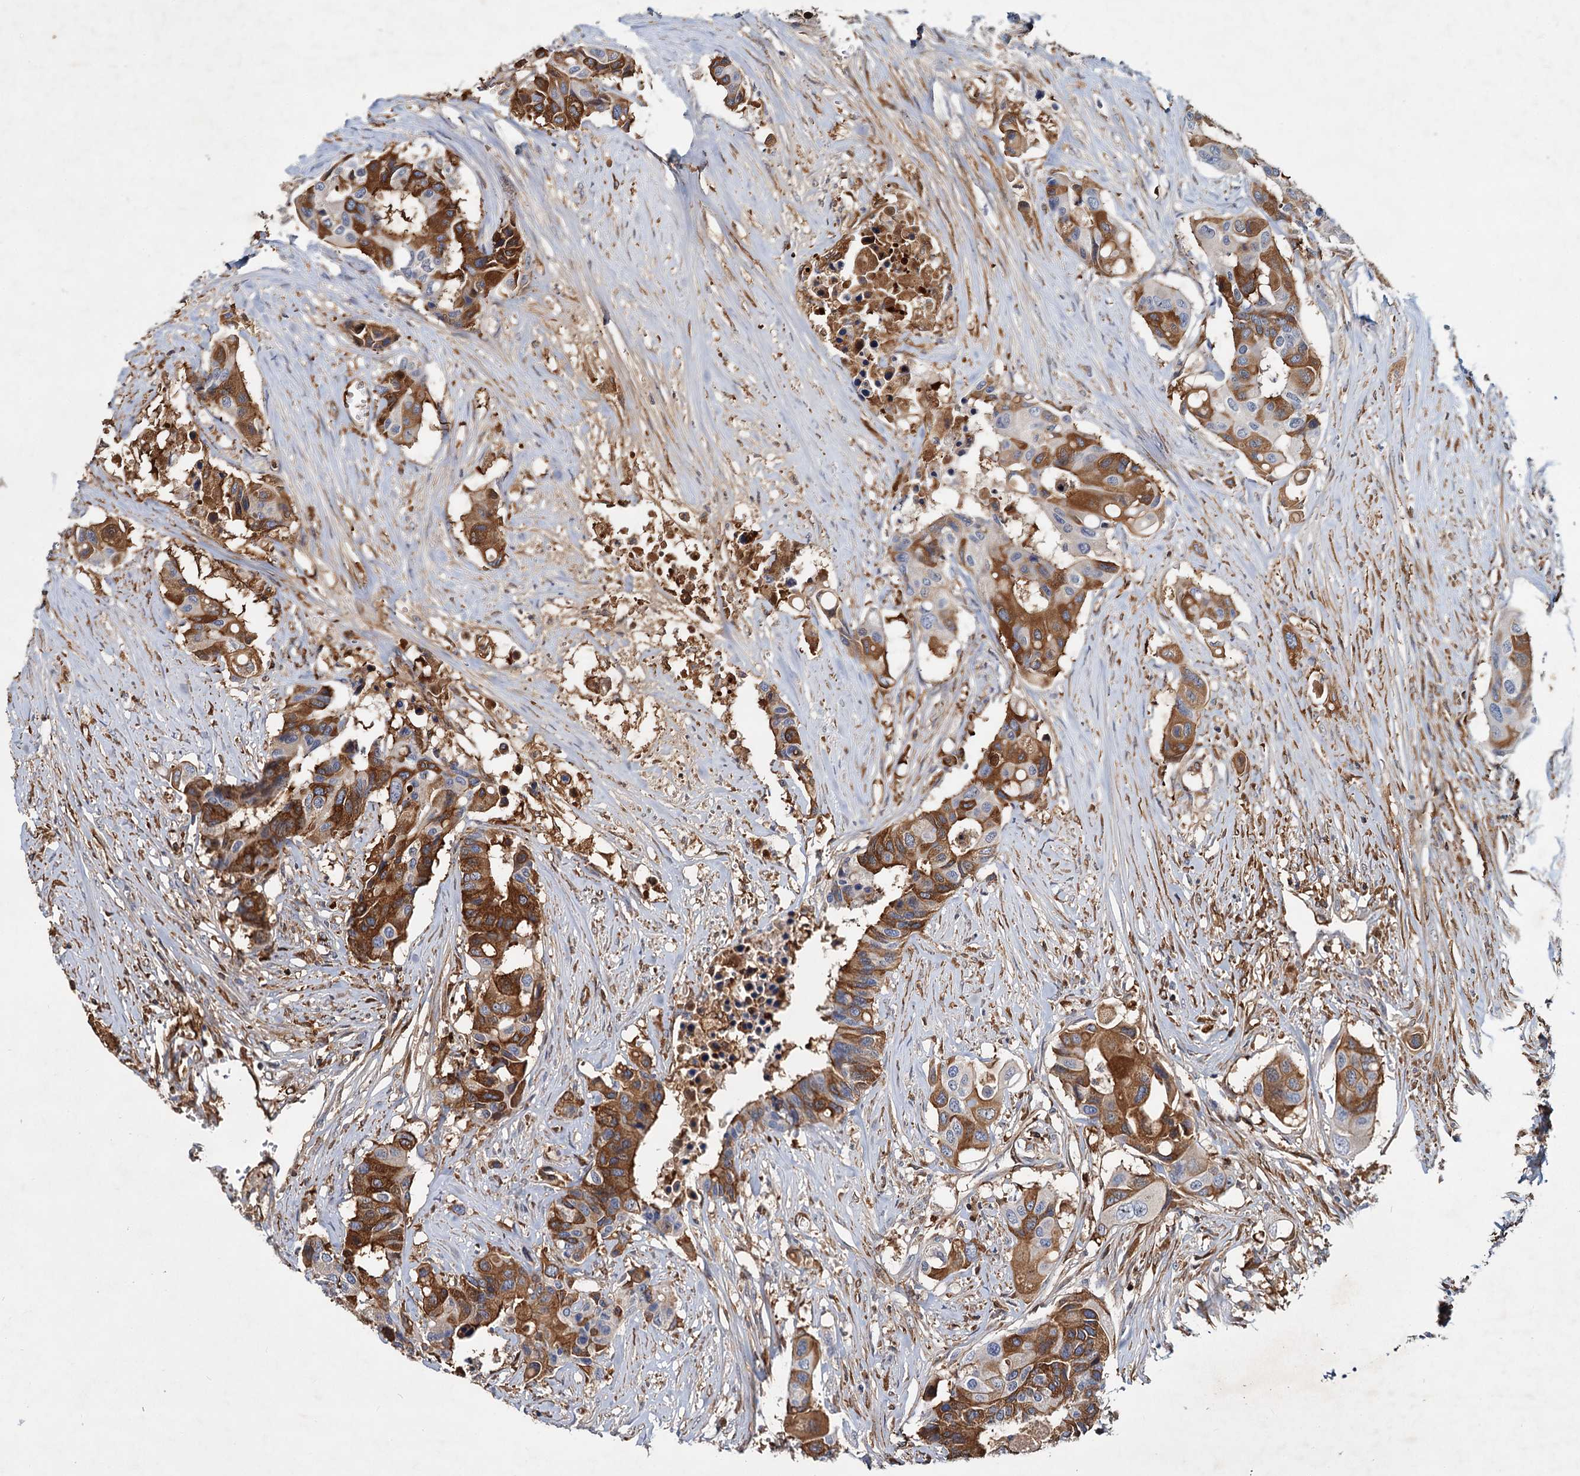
{"staining": {"intensity": "moderate", "quantity": ">75%", "location": "cytoplasmic/membranous"}, "tissue": "colorectal cancer", "cell_type": "Tumor cells", "image_type": "cancer", "snomed": [{"axis": "morphology", "description": "Adenocarcinoma, NOS"}, {"axis": "topography", "description": "Colon"}], "caption": "DAB immunohistochemical staining of human adenocarcinoma (colorectal) reveals moderate cytoplasmic/membranous protein staining in about >75% of tumor cells. (DAB IHC, brown staining for protein, blue staining for nuclei).", "gene": "CHRD", "patient": {"sex": "male", "age": 77}}